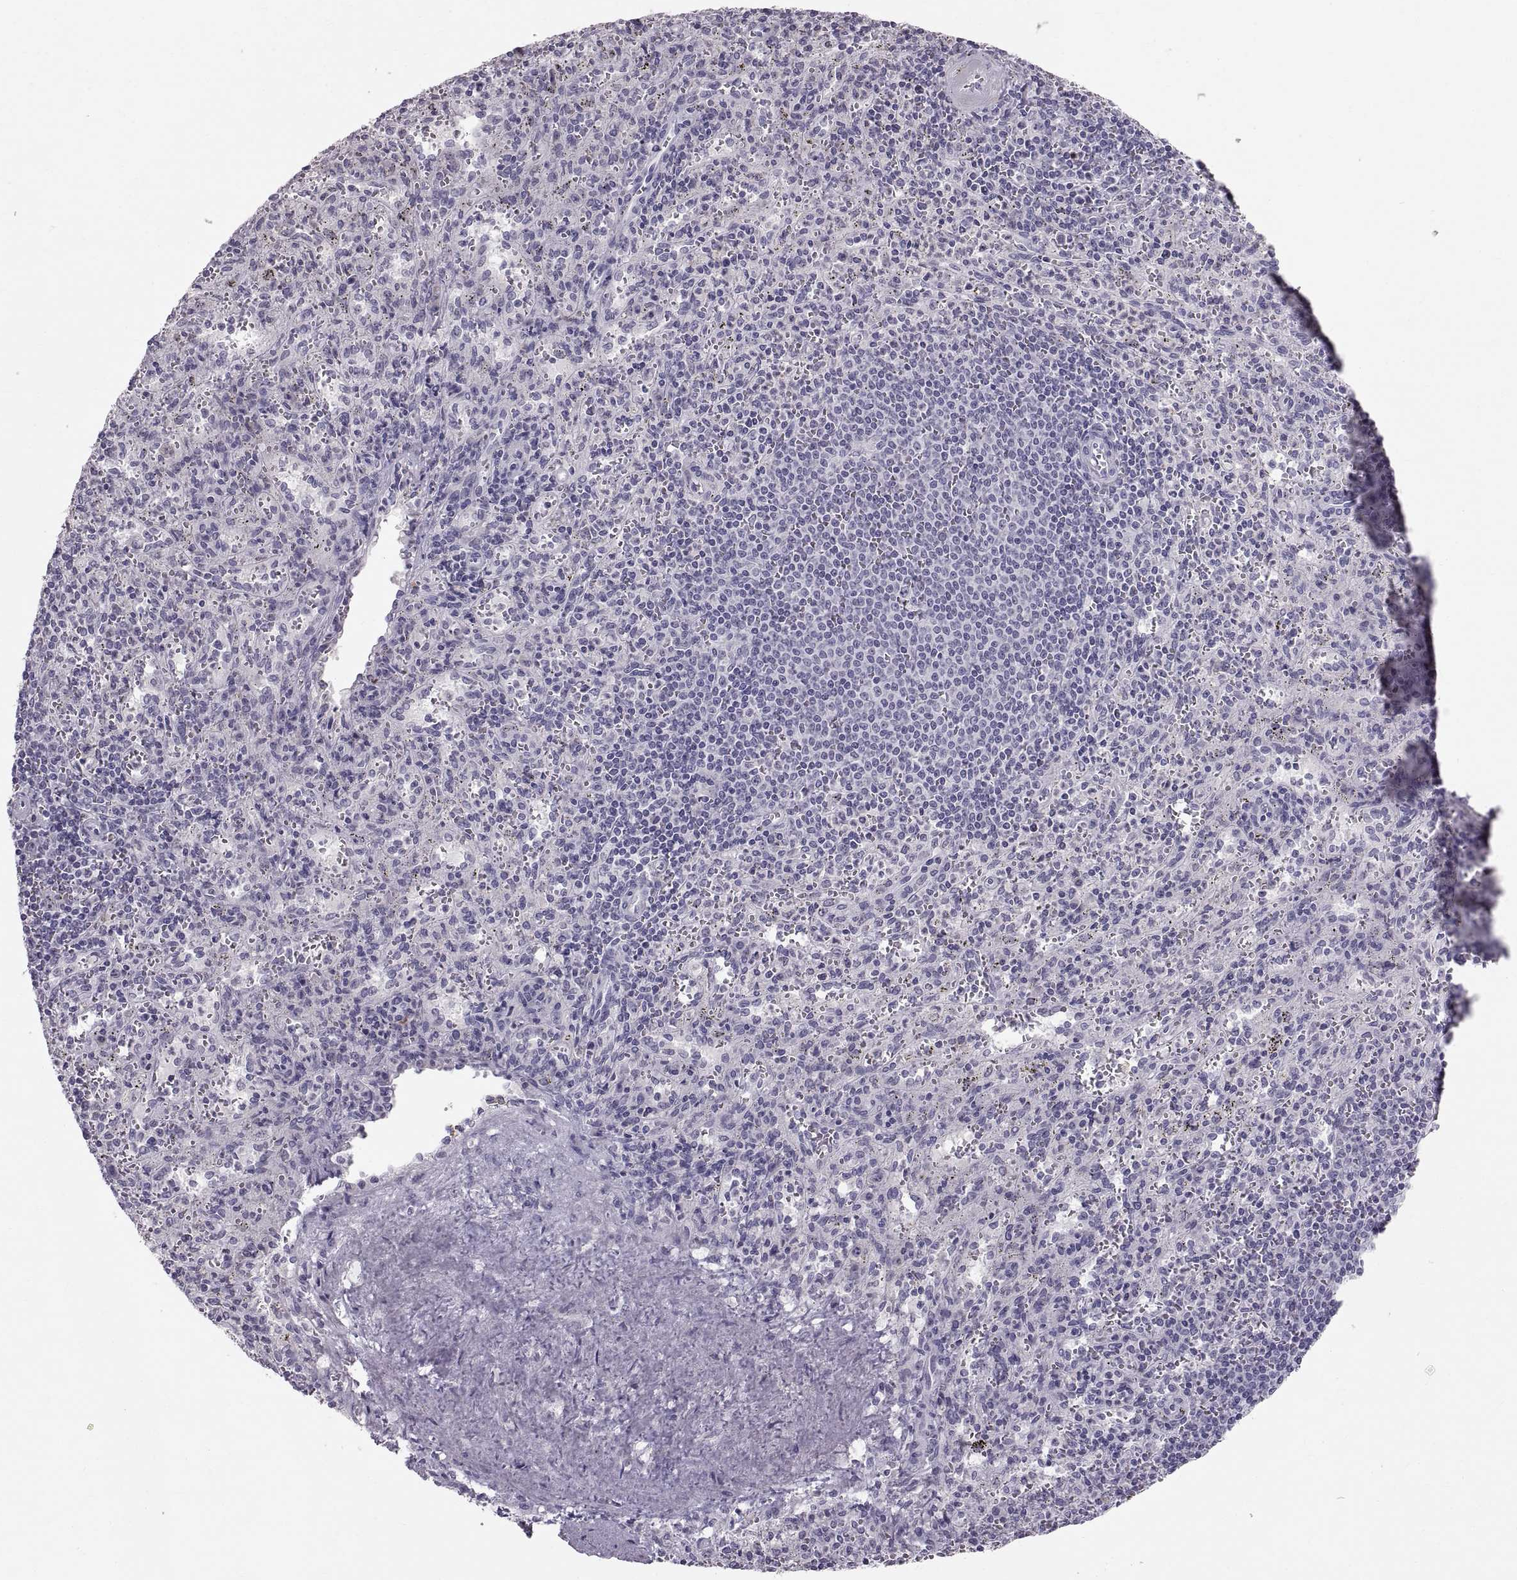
{"staining": {"intensity": "negative", "quantity": "none", "location": "none"}, "tissue": "spleen", "cell_type": "Cells in red pulp", "image_type": "normal", "snomed": [{"axis": "morphology", "description": "Normal tissue, NOS"}, {"axis": "topography", "description": "Spleen"}], "caption": "This is an IHC micrograph of benign spleen. There is no positivity in cells in red pulp.", "gene": "SPACDR", "patient": {"sex": "male", "age": 57}}